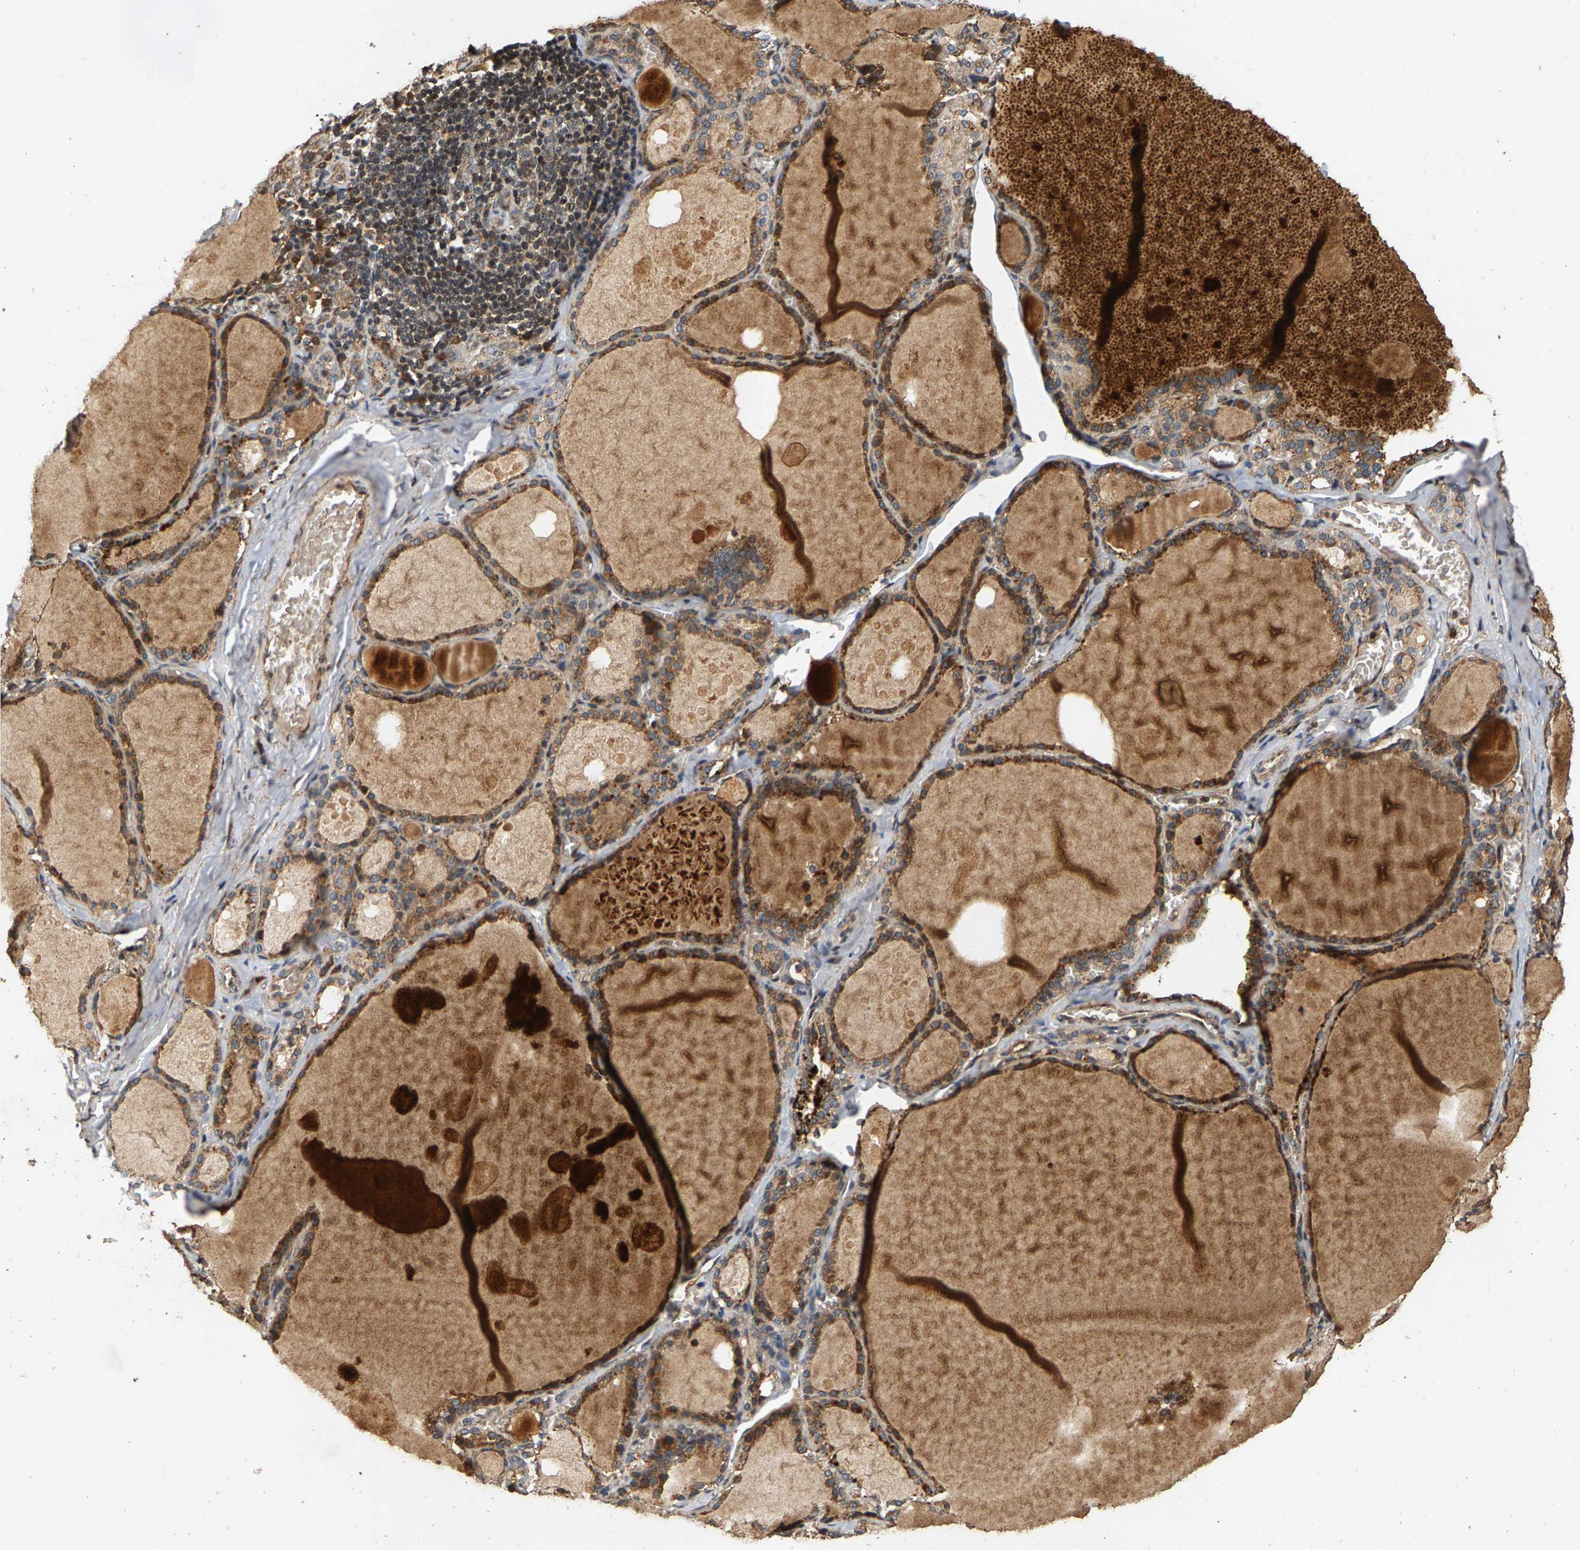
{"staining": {"intensity": "strong", "quantity": ">75%", "location": "cytoplasmic/membranous"}, "tissue": "thyroid gland", "cell_type": "Glandular cells", "image_type": "normal", "snomed": [{"axis": "morphology", "description": "Normal tissue, NOS"}, {"axis": "topography", "description": "Thyroid gland"}], "caption": "Thyroid gland stained with DAB immunohistochemistry (IHC) shows high levels of strong cytoplasmic/membranous positivity in about >75% of glandular cells.", "gene": "CIDEC", "patient": {"sex": "male", "age": 56}}